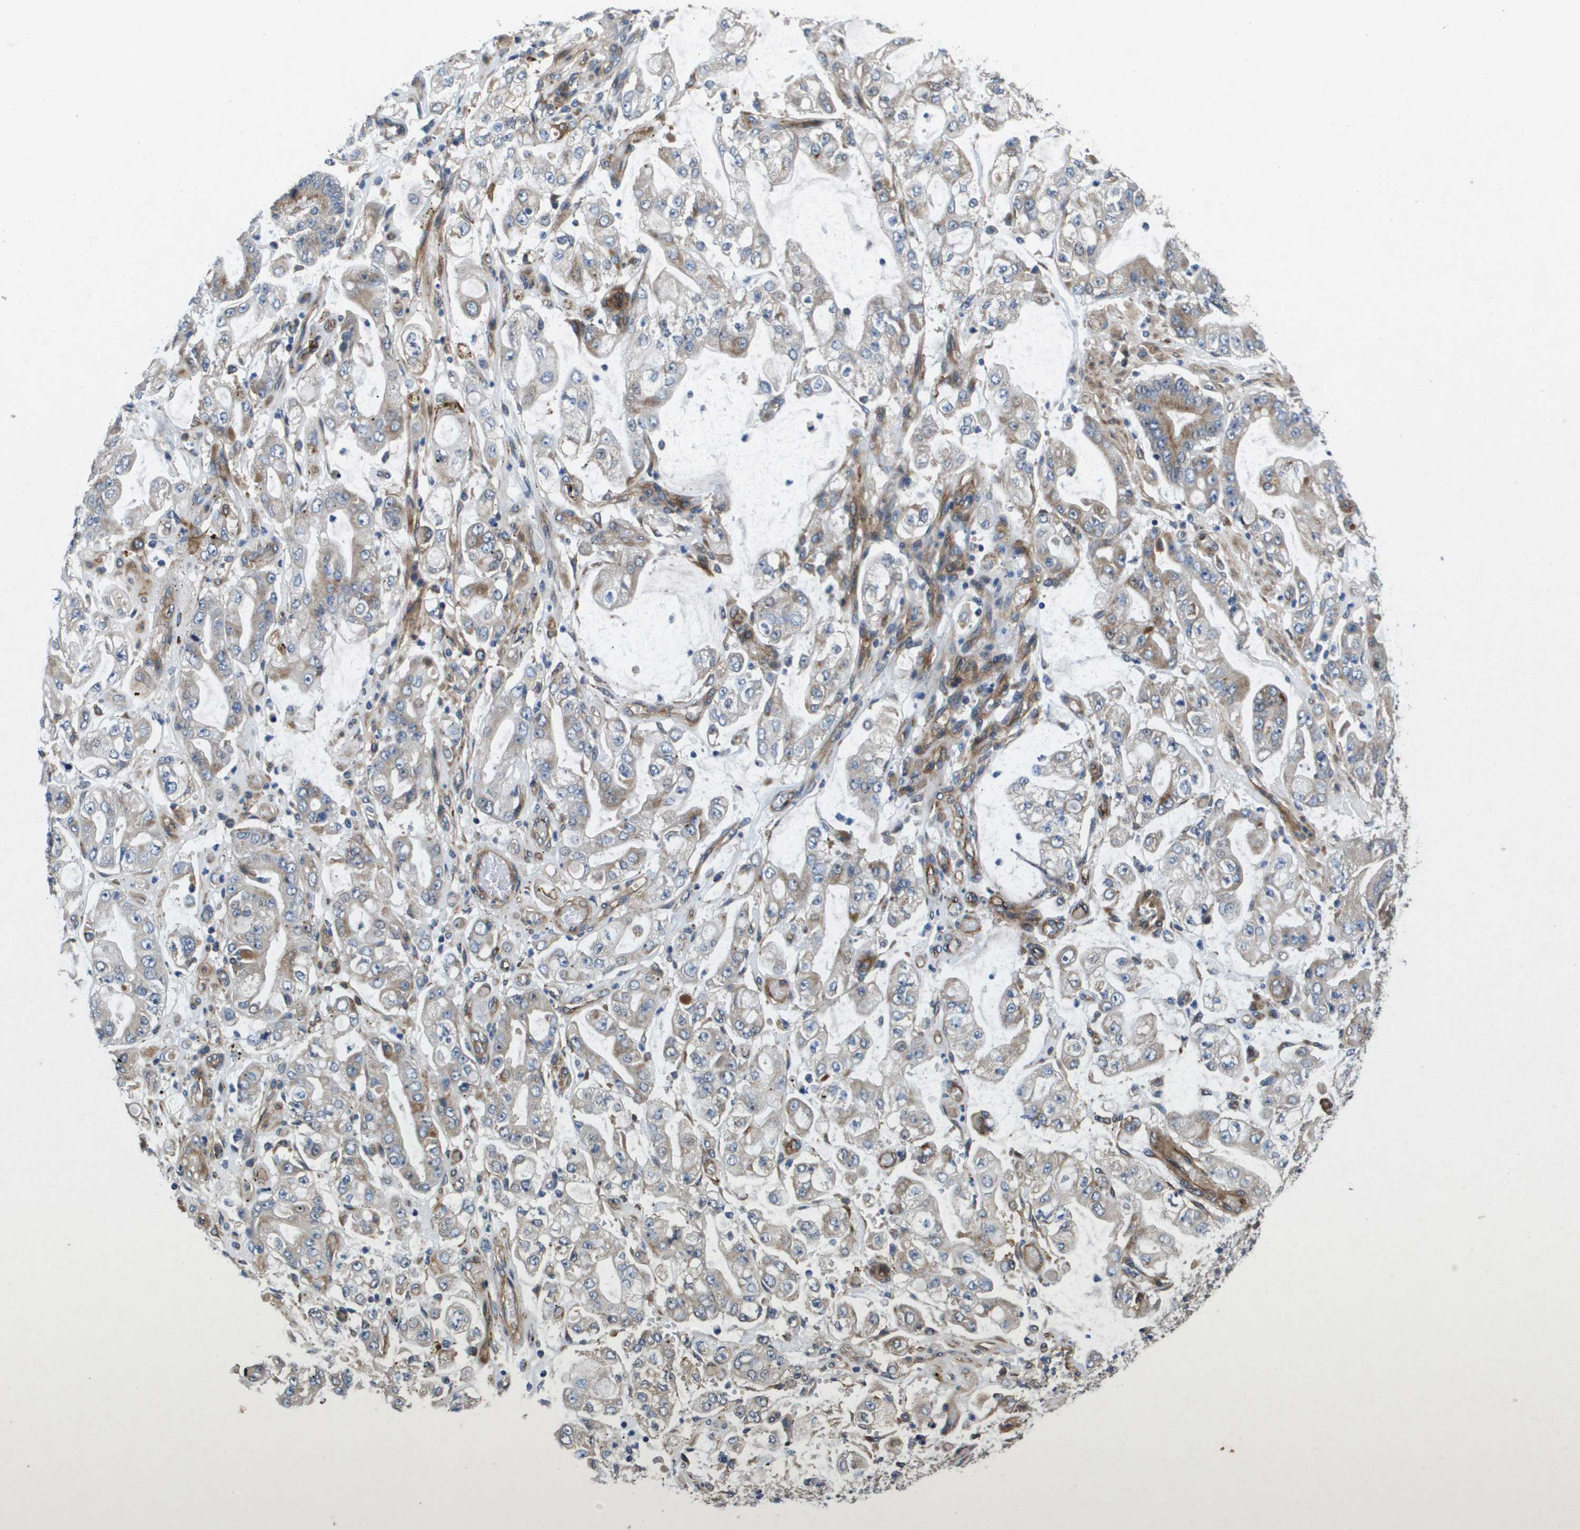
{"staining": {"intensity": "weak", "quantity": "25%-75%", "location": "cytoplasmic/membranous"}, "tissue": "stomach cancer", "cell_type": "Tumor cells", "image_type": "cancer", "snomed": [{"axis": "morphology", "description": "Adenocarcinoma, NOS"}, {"axis": "topography", "description": "Stomach"}], "caption": "Protein staining by immunohistochemistry exhibits weak cytoplasmic/membranous staining in about 25%-75% of tumor cells in stomach cancer (adenocarcinoma). The protein of interest is shown in brown color, while the nuclei are stained blue.", "gene": "ENTPD2", "patient": {"sex": "male", "age": 76}}